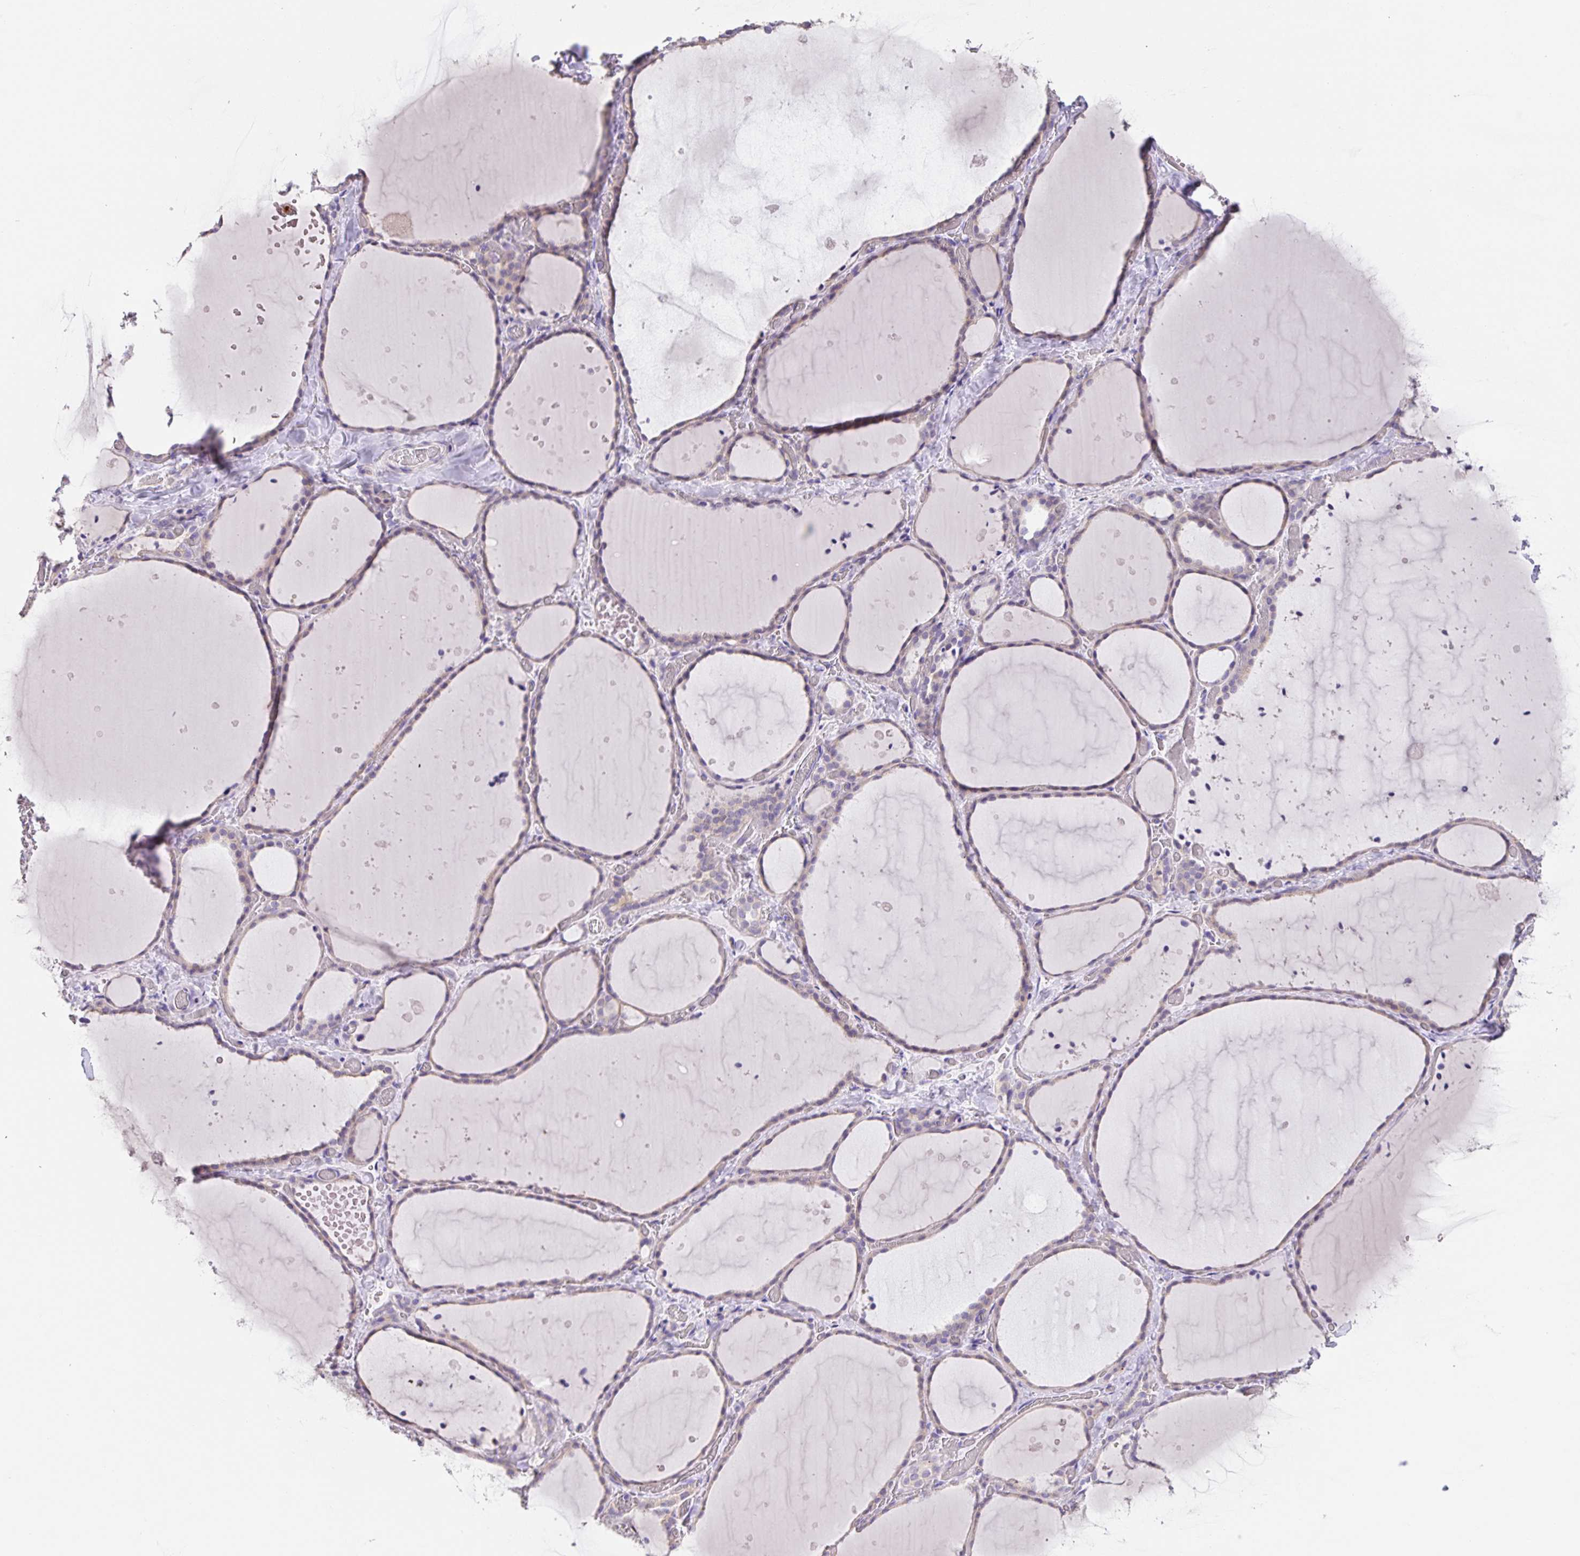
{"staining": {"intensity": "negative", "quantity": "none", "location": "none"}, "tissue": "thyroid gland", "cell_type": "Glandular cells", "image_type": "normal", "snomed": [{"axis": "morphology", "description": "Normal tissue, NOS"}, {"axis": "topography", "description": "Thyroid gland"}], "caption": "This is a image of immunohistochemistry staining of benign thyroid gland, which shows no positivity in glandular cells. (Brightfield microscopy of DAB (3,3'-diaminobenzidine) immunohistochemistry at high magnification).", "gene": "PRR36", "patient": {"sex": "female", "age": 36}}